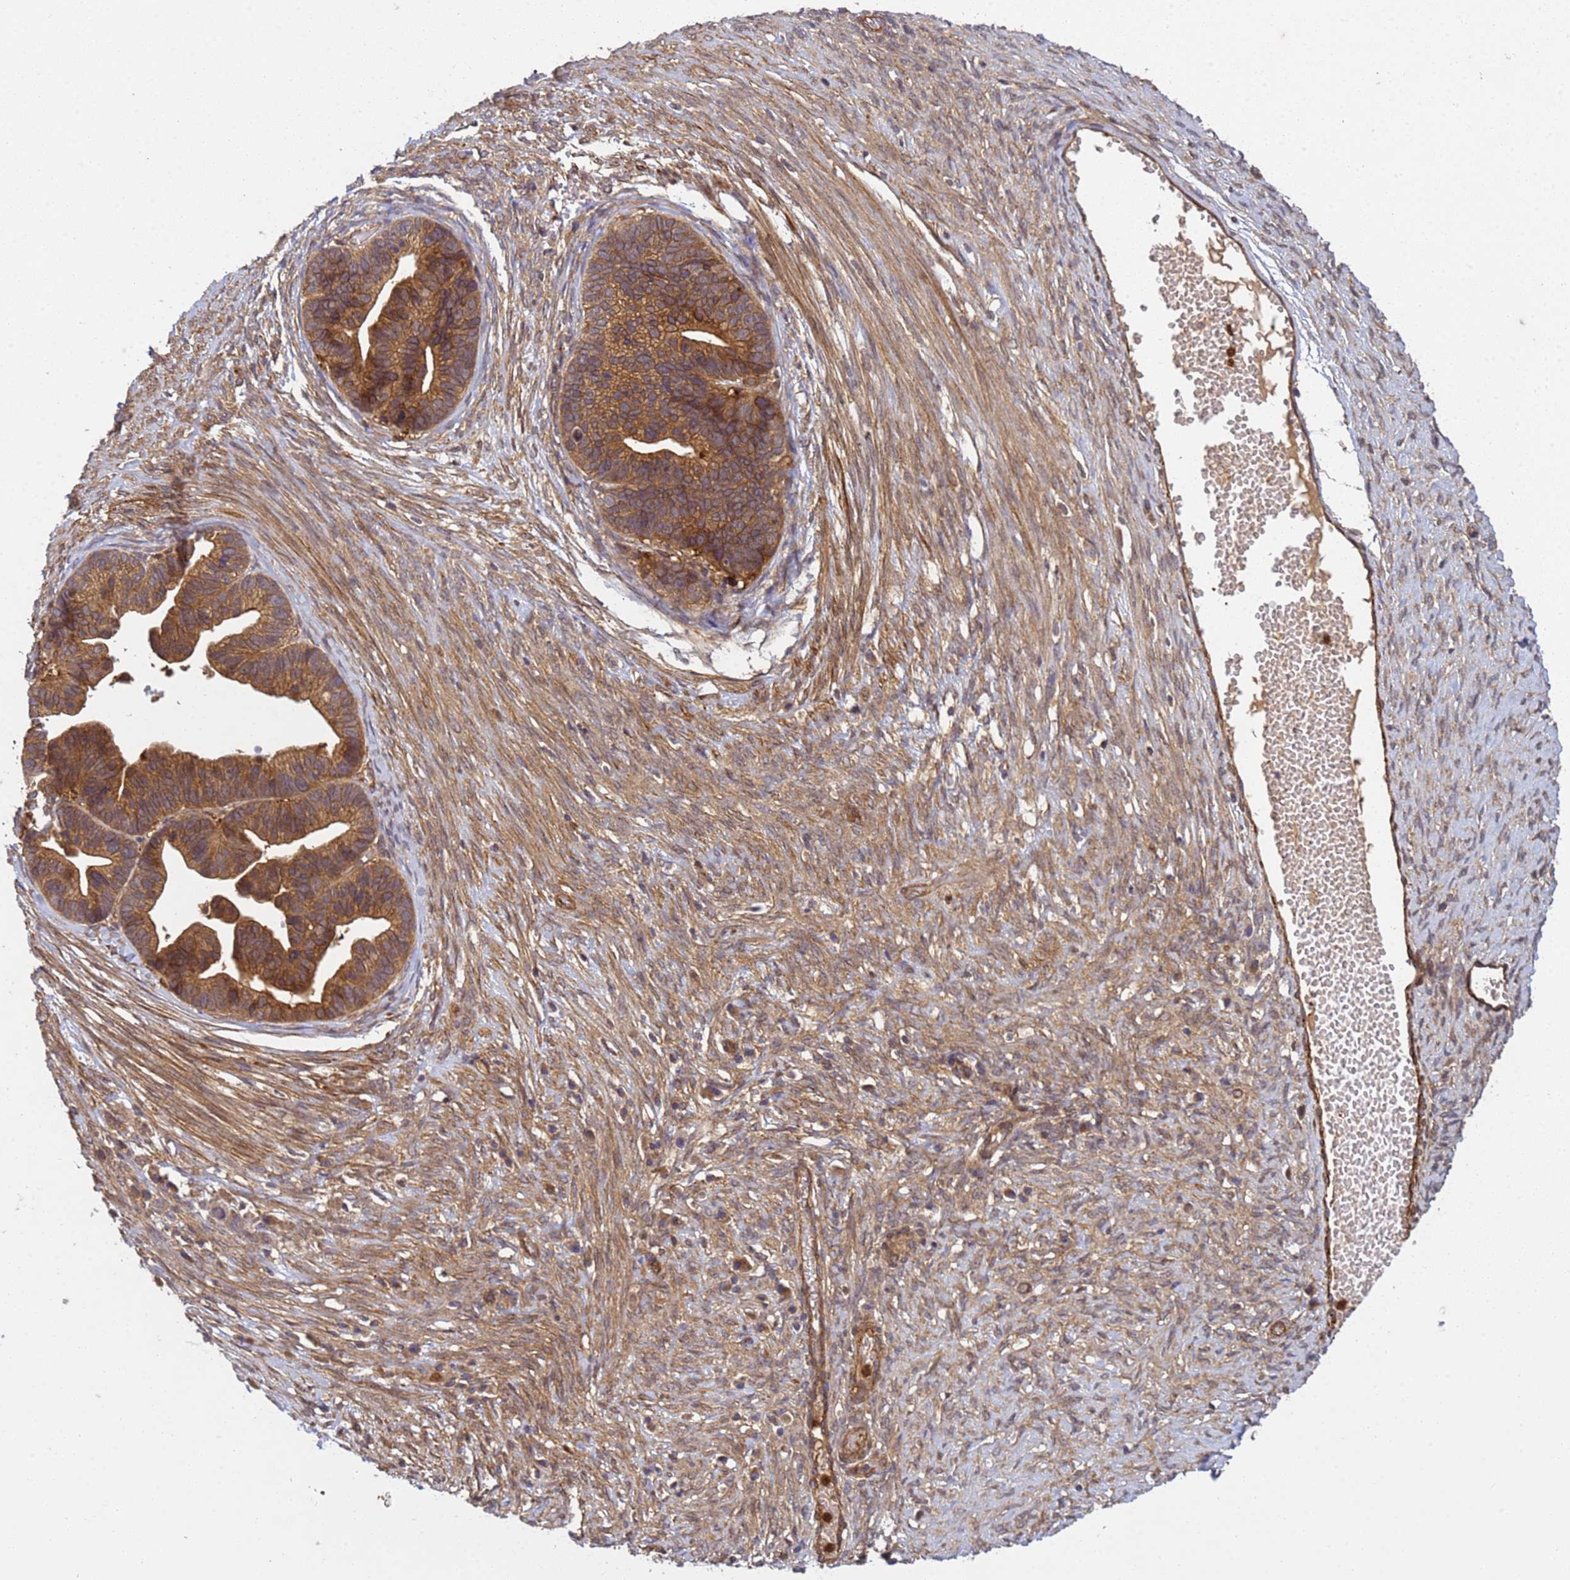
{"staining": {"intensity": "moderate", "quantity": ">75%", "location": "cytoplasmic/membranous"}, "tissue": "ovarian cancer", "cell_type": "Tumor cells", "image_type": "cancer", "snomed": [{"axis": "morphology", "description": "Cystadenocarcinoma, serous, NOS"}, {"axis": "topography", "description": "Ovary"}], "caption": "Moderate cytoplasmic/membranous protein staining is appreciated in approximately >75% of tumor cells in serous cystadenocarcinoma (ovarian).", "gene": "C8orf34", "patient": {"sex": "female", "age": 56}}